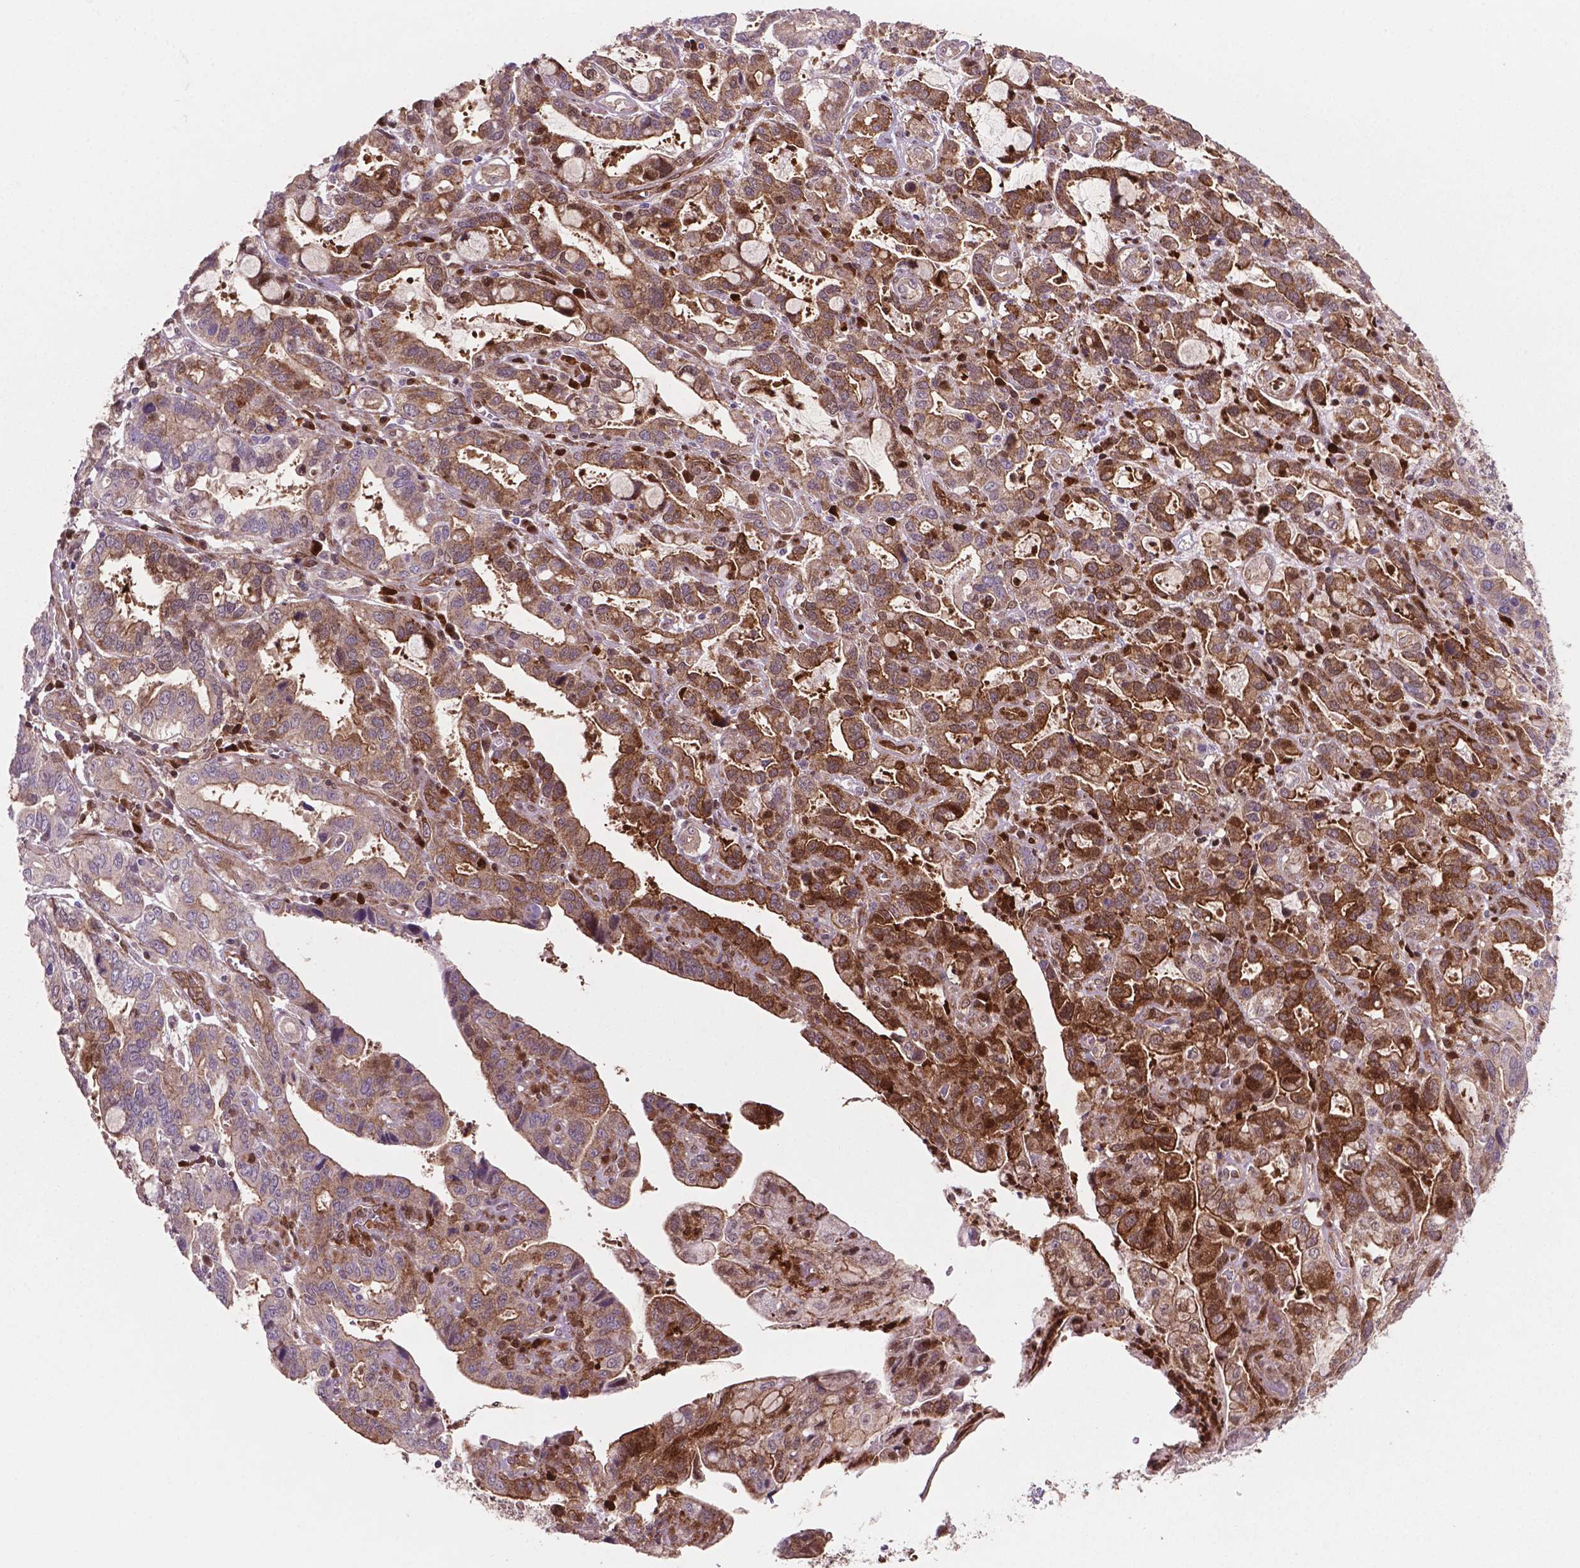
{"staining": {"intensity": "strong", "quantity": "25%-75%", "location": "cytoplasmic/membranous"}, "tissue": "stomach cancer", "cell_type": "Tumor cells", "image_type": "cancer", "snomed": [{"axis": "morphology", "description": "Adenocarcinoma, NOS"}, {"axis": "topography", "description": "Stomach, lower"}], "caption": "About 25%-75% of tumor cells in human adenocarcinoma (stomach) reveal strong cytoplasmic/membranous protein staining as visualized by brown immunohistochemical staining.", "gene": "LDHA", "patient": {"sex": "female", "age": 76}}